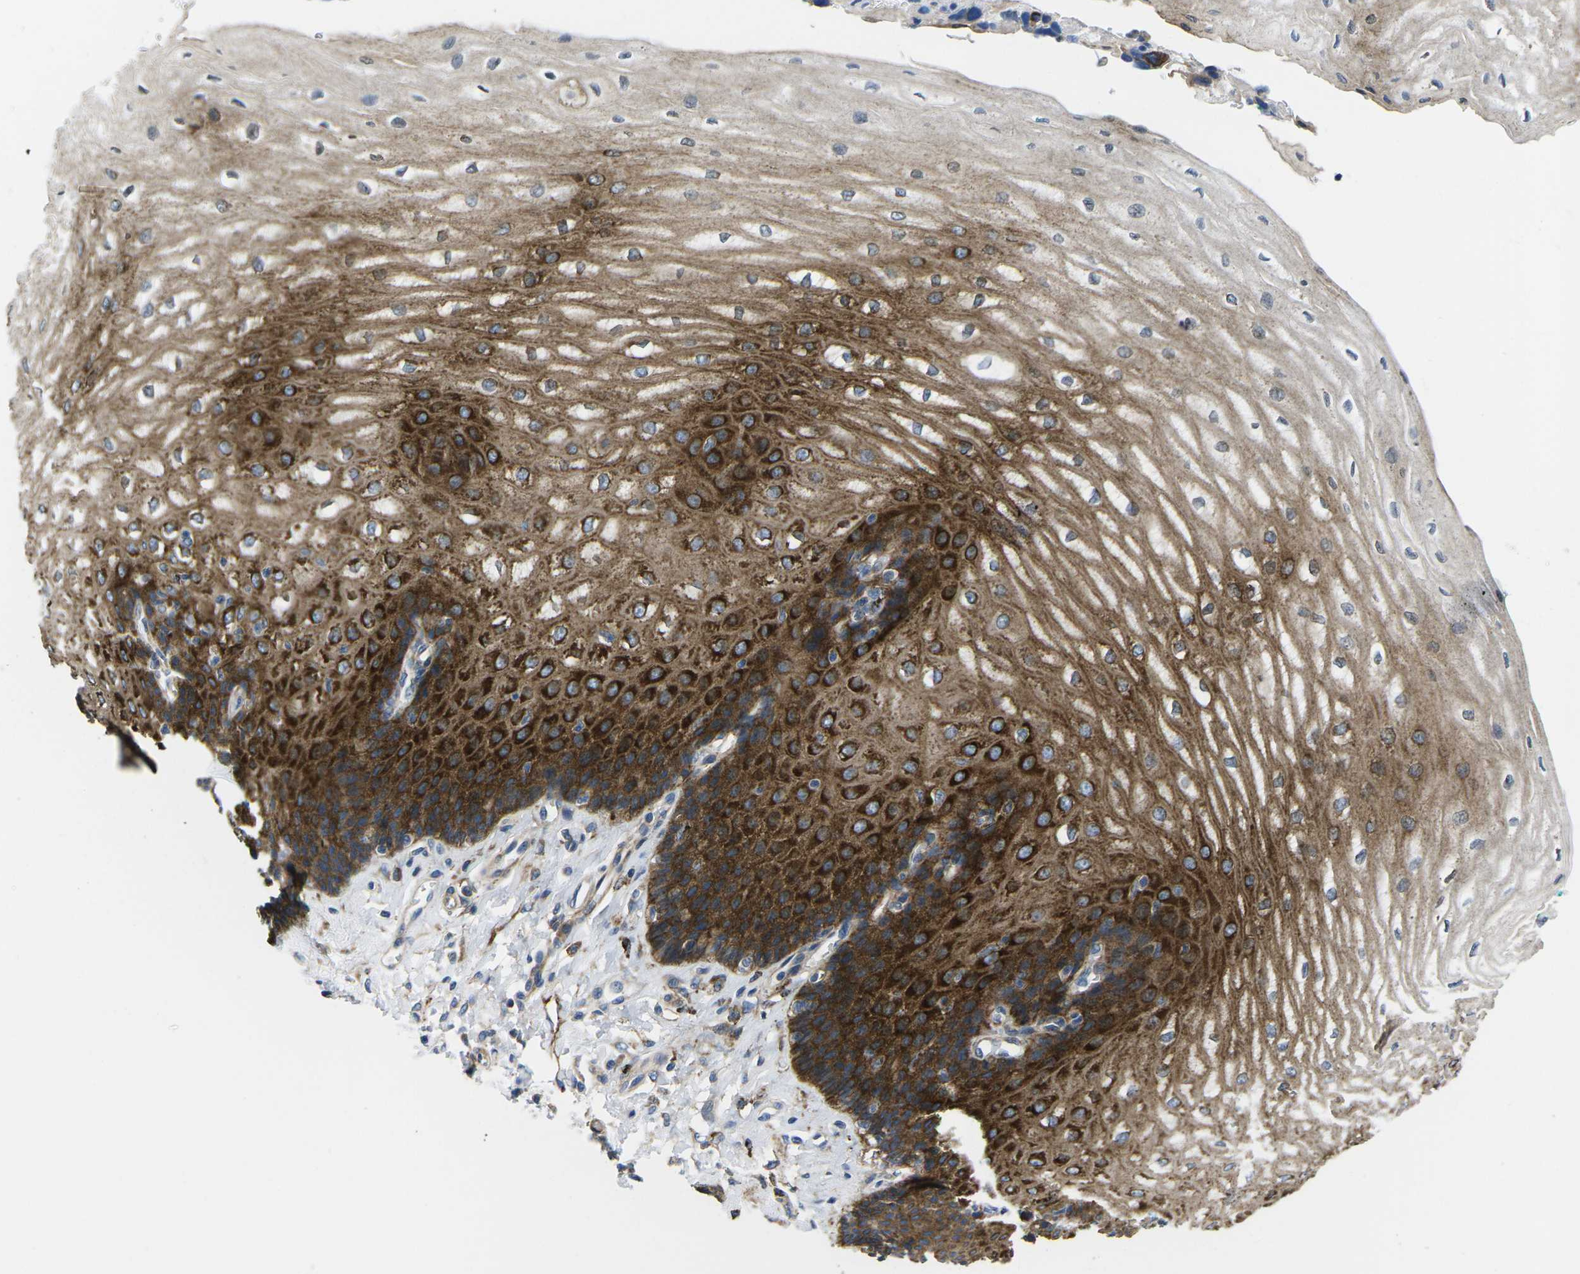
{"staining": {"intensity": "strong", "quantity": ">75%", "location": "cytoplasmic/membranous"}, "tissue": "esophagus", "cell_type": "Squamous epithelial cells", "image_type": "normal", "snomed": [{"axis": "morphology", "description": "Normal tissue, NOS"}, {"axis": "topography", "description": "Esophagus"}], "caption": "Squamous epithelial cells show strong cytoplasmic/membranous staining in about >75% of cells in unremarkable esophagus. The staining is performed using DAB (3,3'-diaminobenzidine) brown chromogen to label protein expression. The nuclei are counter-stained blue using hematoxylin.", "gene": "DLG1", "patient": {"sex": "male", "age": 54}}